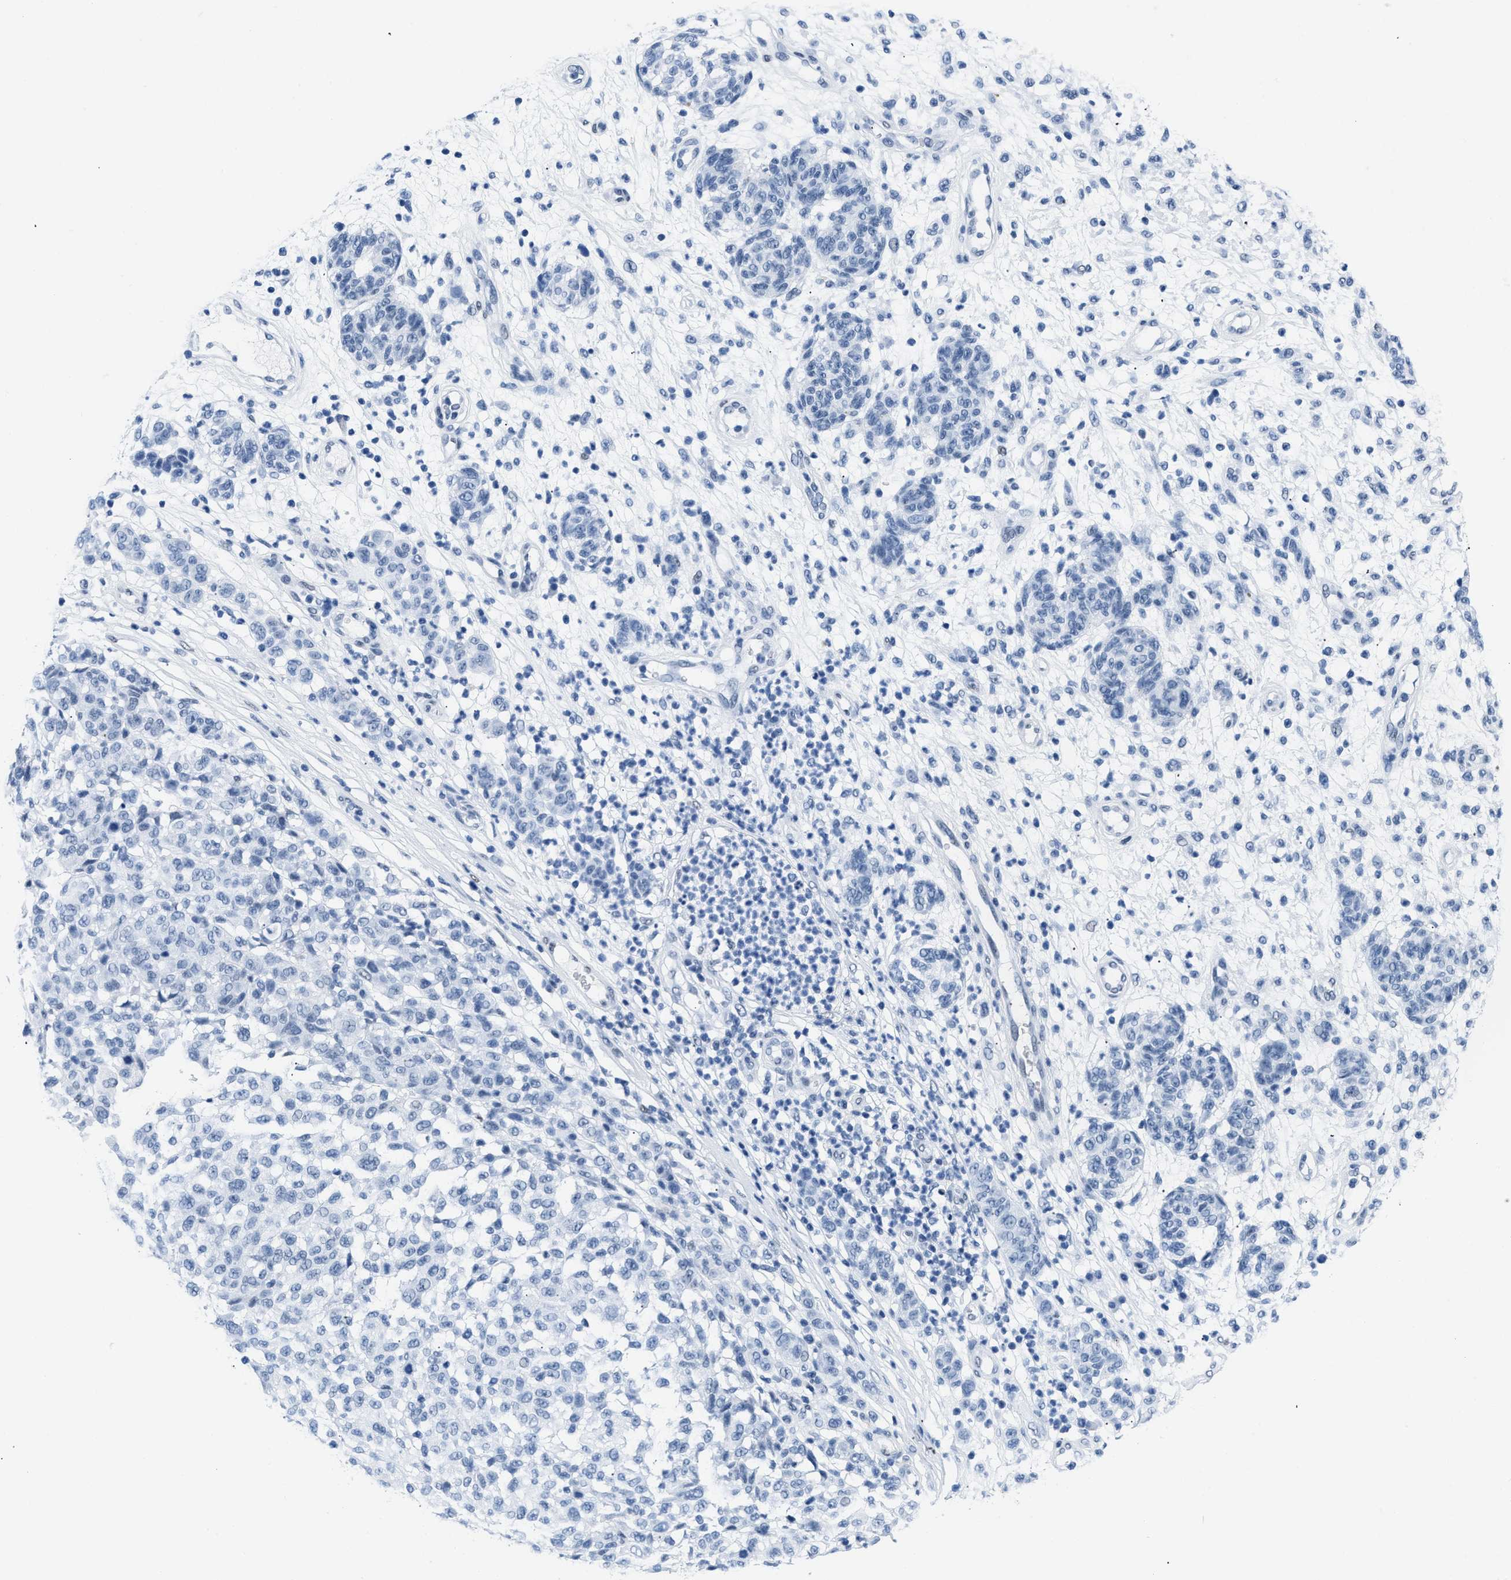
{"staining": {"intensity": "negative", "quantity": "none", "location": "none"}, "tissue": "melanoma", "cell_type": "Tumor cells", "image_type": "cancer", "snomed": [{"axis": "morphology", "description": "Malignant melanoma, NOS"}, {"axis": "topography", "description": "Skin"}], "caption": "Micrograph shows no protein expression in tumor cells of malignant melanoma tissue.", "gene": "CTBP1", "patient": {"sex": "male", "age": 59}}